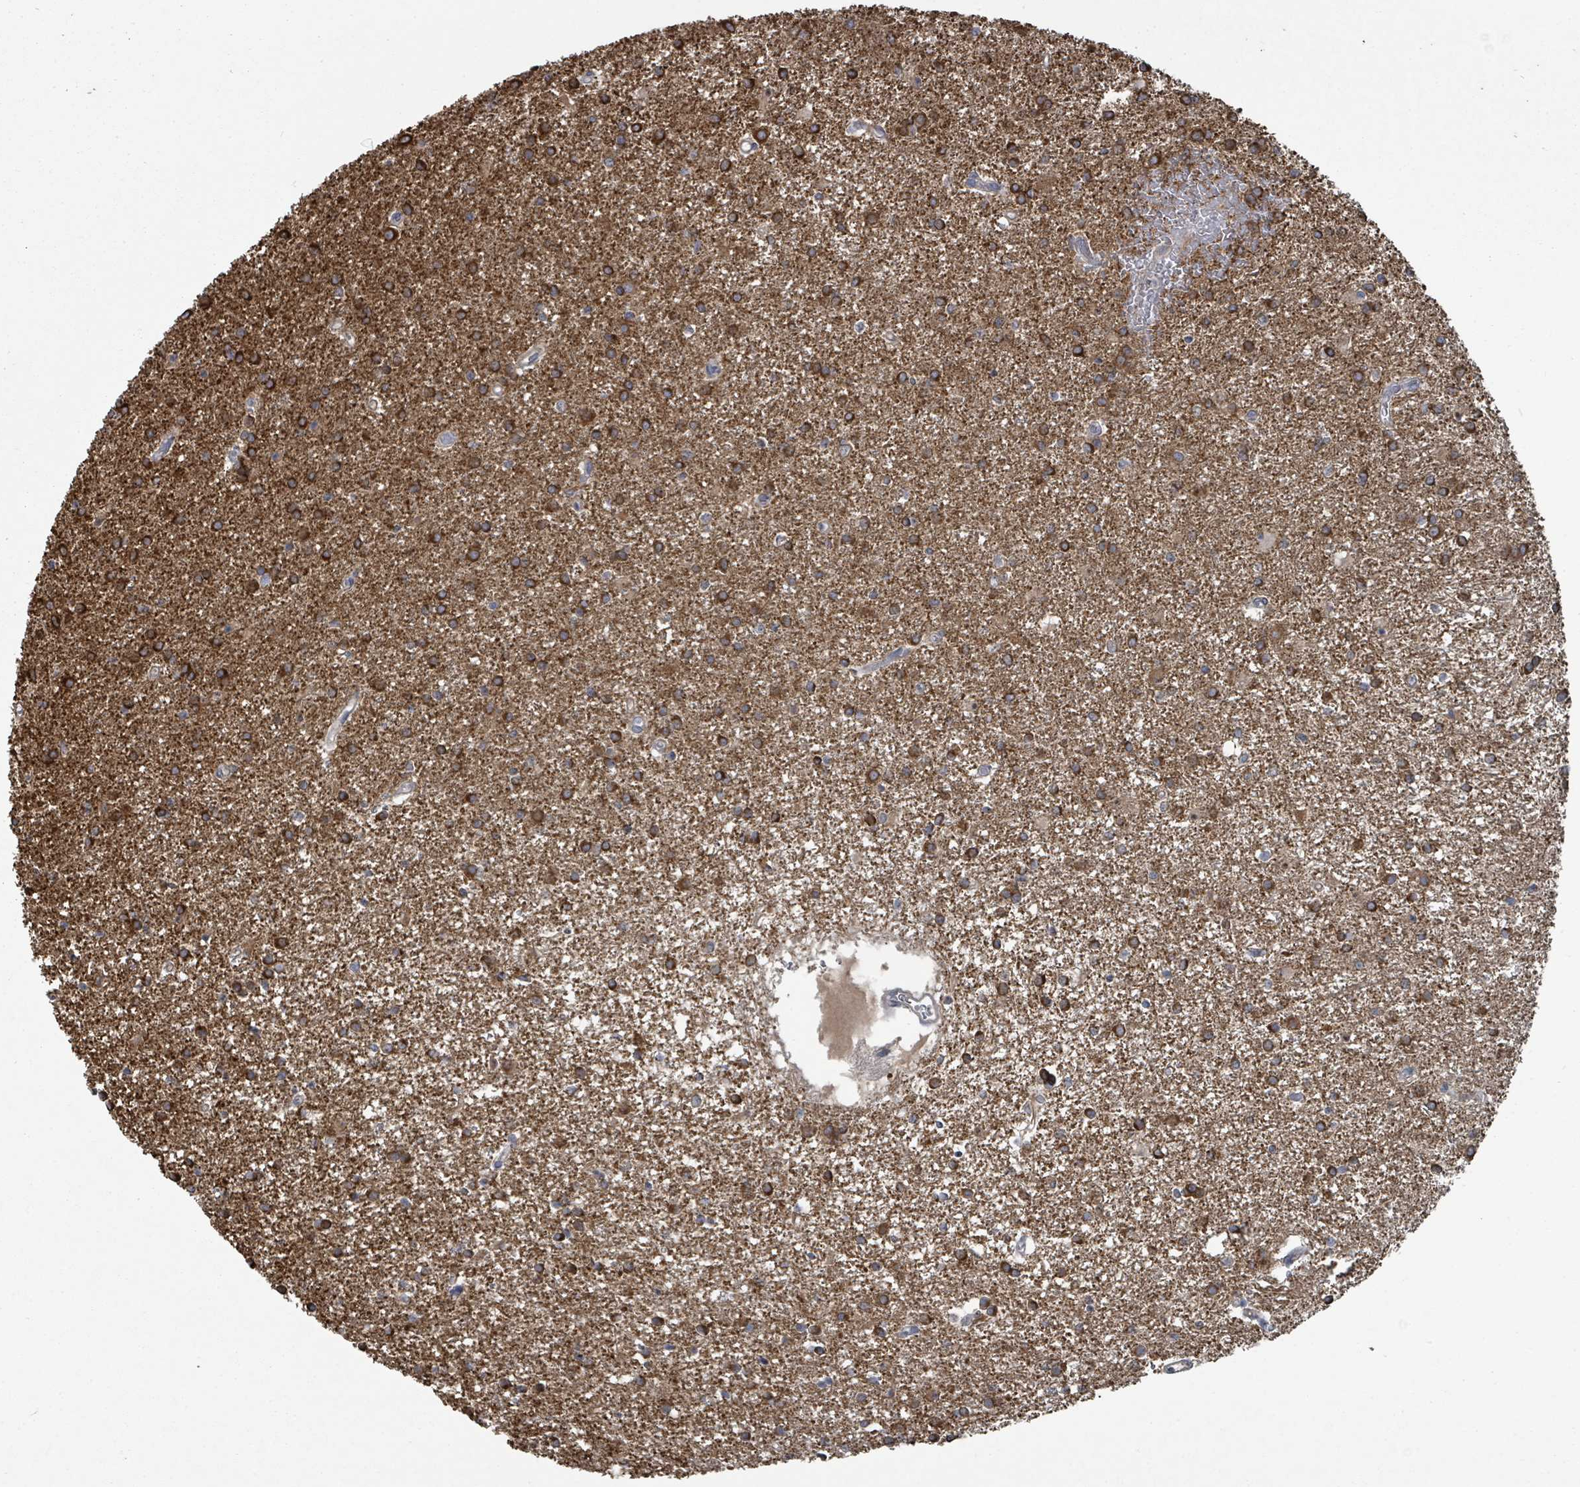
{"staining": {"intensity": "strong", "quantity": ">75%", "location": "cytoplasmic/membranous"}, "tissue": "glioma", "cell_type": "Tumor cells", "image_type": "cancer", "snomed": [{"axis": "morphology", "description": "Glioma, malignant, High grade"}, {"axis": "topography", "description": "Brain"}], "caption": "High-magnification brightfield microscopy of malignant high-grade glioma stained with DAB (3,3'-diaminobenzidine) (brown) and counterstained with hematoxylin (blue). tumor cells exhibit strong cytoplasmic/membranous expression is present in approximately>75% of cells.", "gene": "SLC9A7", "patient": {"sex": "female", "age": 50}}